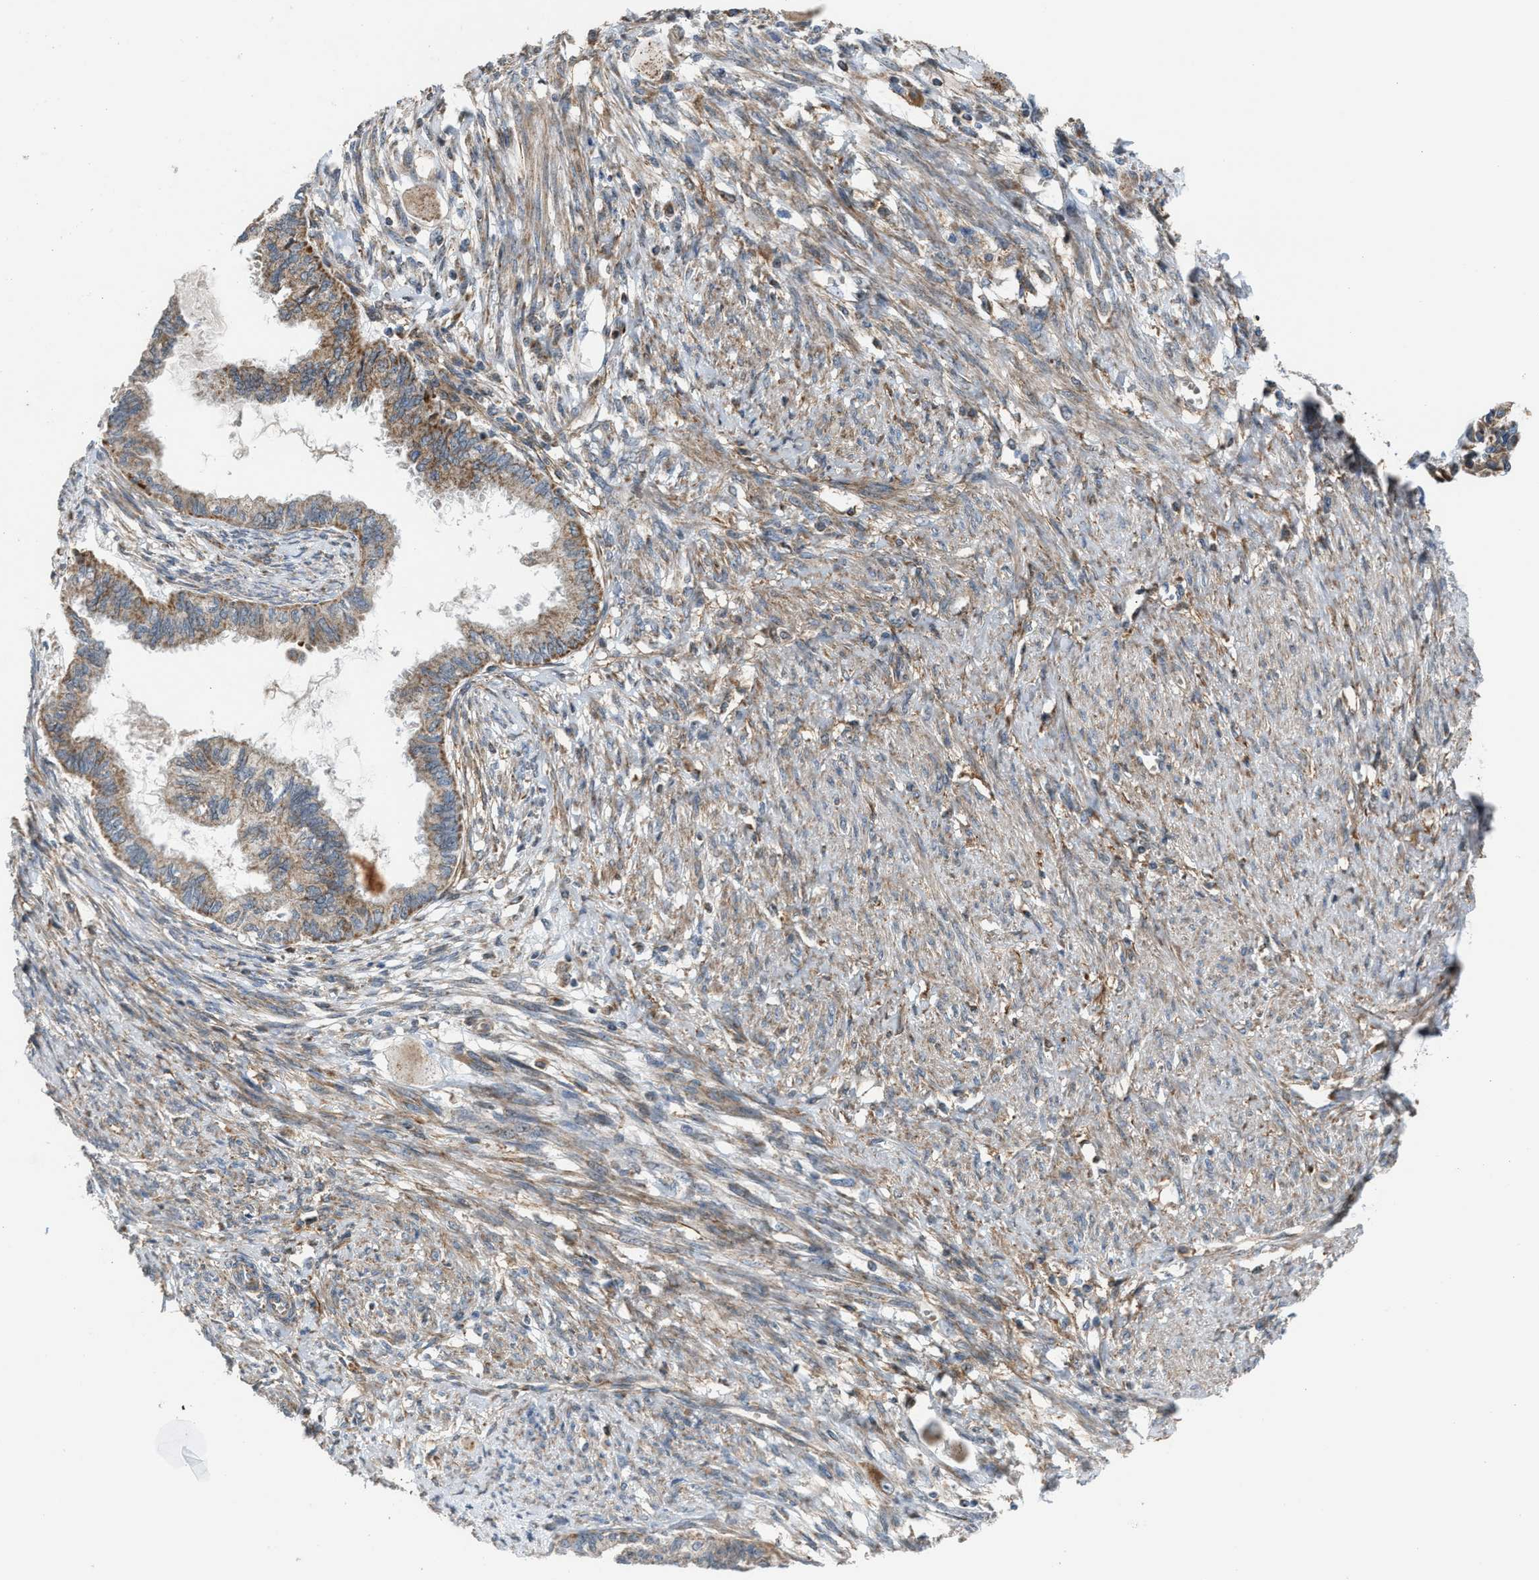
{"staining": {"intensity": "moderate", "quantity": ">75%", "location": "cytoplasmic/membranous"}, "tissue": "cervical cancer", "cell_type": "Tumor cells", "image_type": "cancer", "snomed": [{"axis": "morphology", "description": "Normal tissue, NOS"}, {"axis": "morphology", "description": "Adenocarcinoma, NOS"}, {"axis": "topography", "description": "Cervix"}, {"axis": "topography", "description": "Endometrium"}], "caption": "Tumor cells show medium levels of moderate cytoplasmic/membranous staining in approximately >75% of cells in human cervical adenocarcinoma.", "gene": "SLC10A3", "patient": {"sex": "female", "age": 86}}